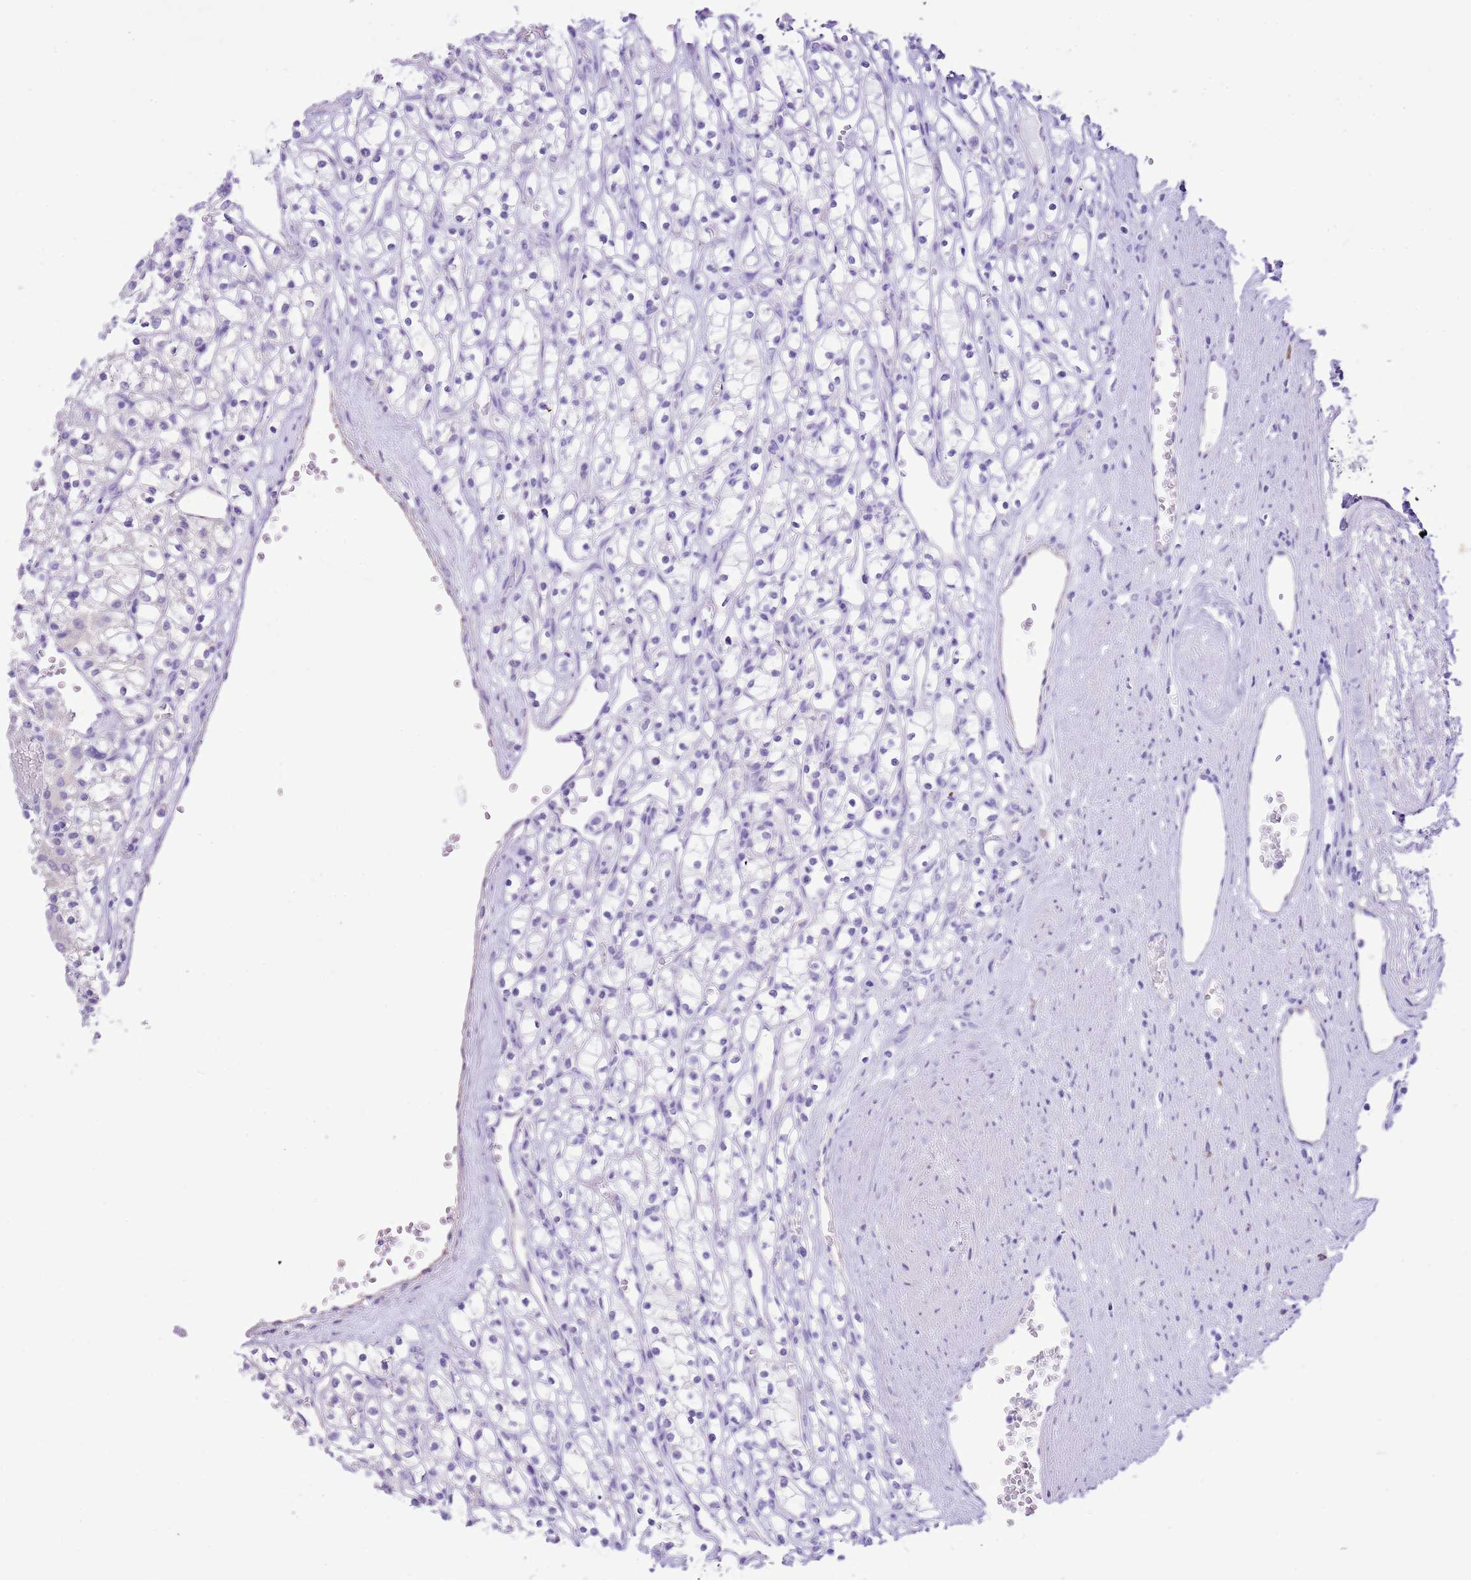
{"staining": {"intensity": "negative", "quantity": "none", "location": "none"}, "tissue": "renal cancer", "cell_type": "Tumor cells", "image_type": "cancer", "snomed": [{"axis": "morphology", "description": "Adenocarcinoma, NOS"}, {"axis": "topography", "description": "Kidney"}], "caption": "A photomicrograph of human renal cancer is negative for staining in tumor cells.", "gene": "AAR2", "patient": {"sex": "female", "age": 59}}